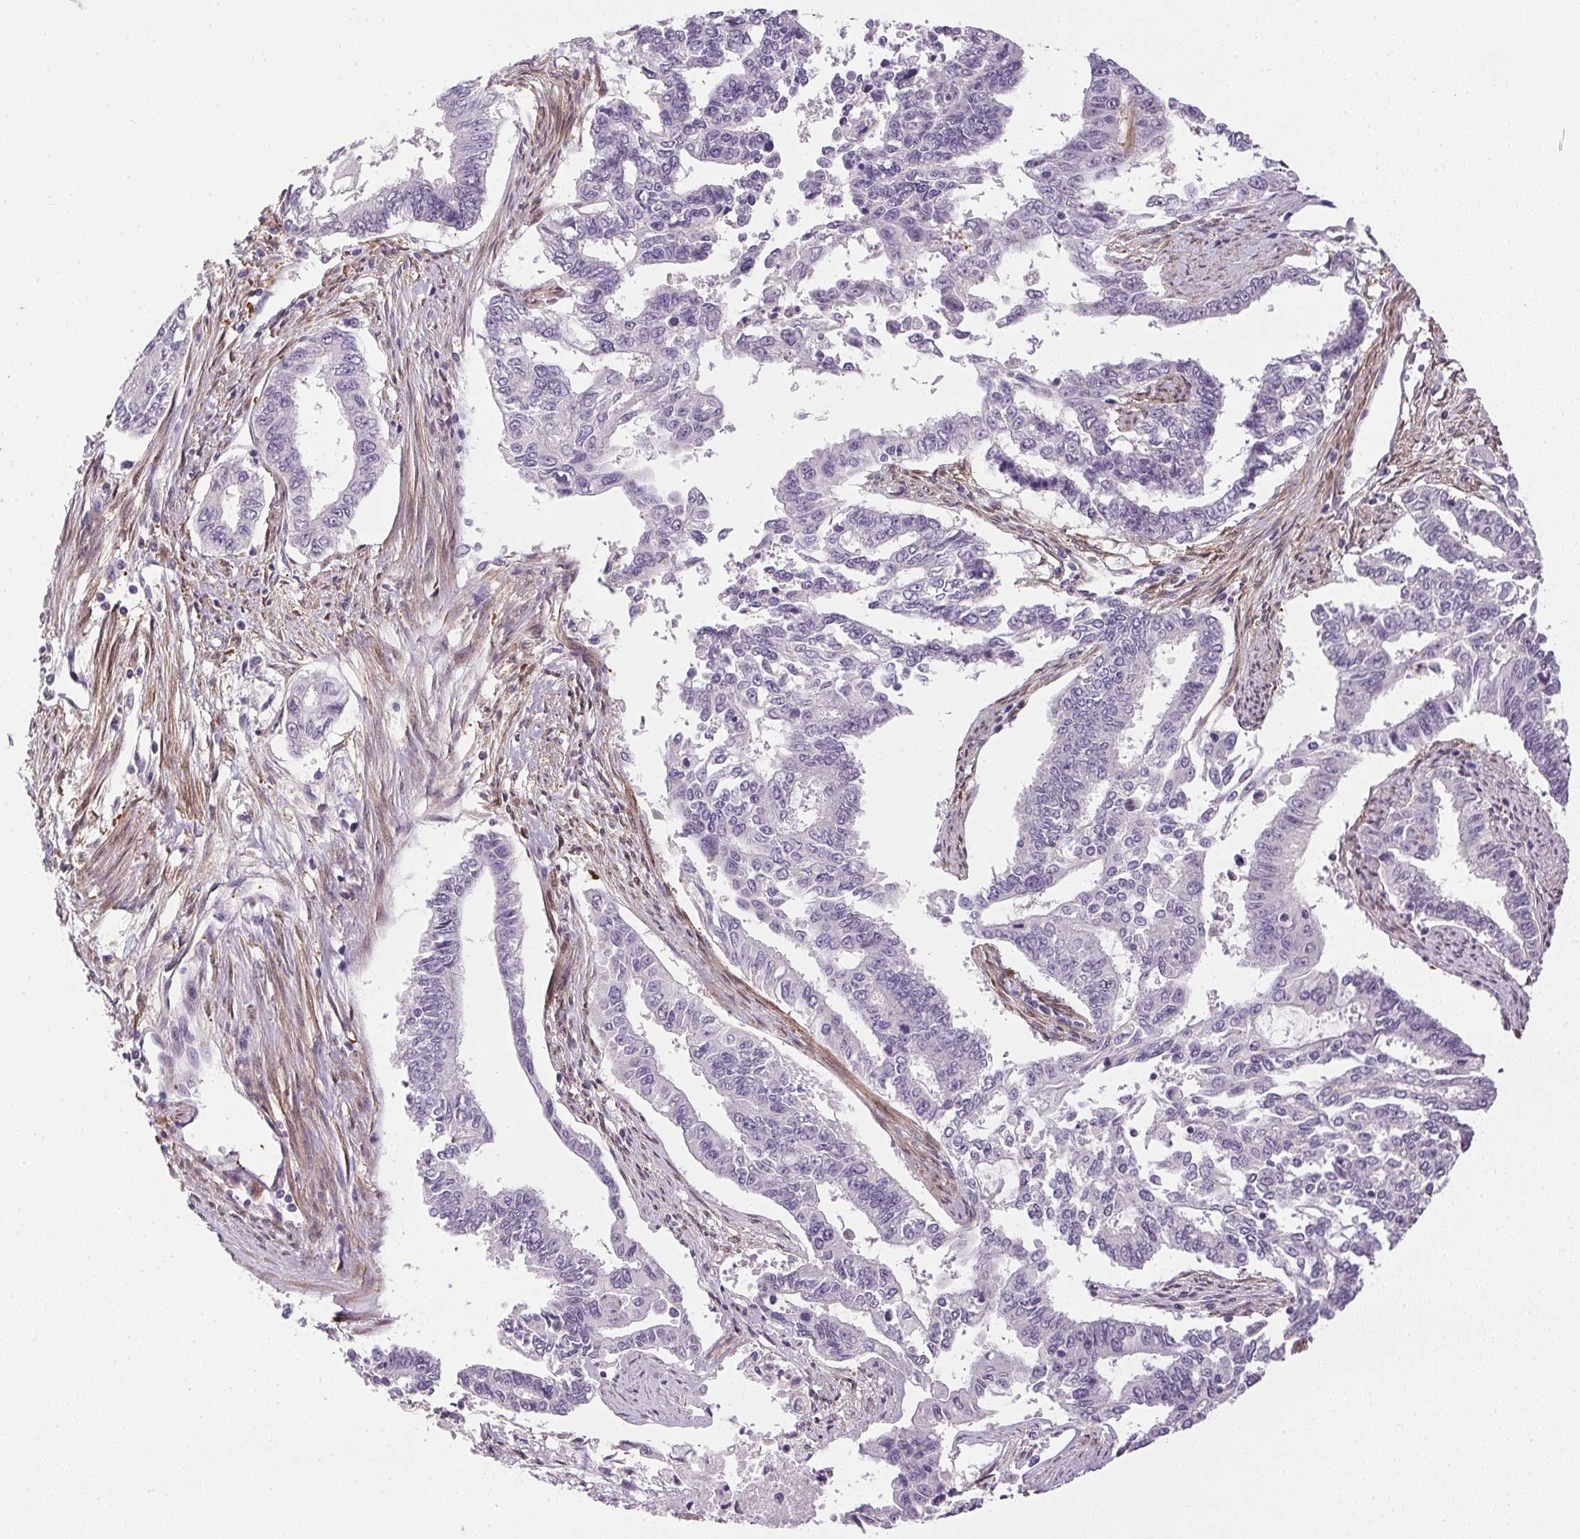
{"staining": {"intensity": "negative", "quantity": "none", "location": "none"}, "tissue": "endometrial cancer", "cell_type": "Tumor cells", "image_type": "cancer", "snomed": [{"axis": "morphology", "description": "Adenocarcinoma, NOS"}, {"axis": "topography", "description": "Uterus"}], "caption": "This photomicrograph is of endometrial cancer stained with IHC to label a protein in brown with the nuclei are counter-stained blue. There is no positivity in tumor cells. (DAB (3,3'-diaminobenzidine) immunohistochemistry (IHC), high magnification).", "gene": "PRL", "patient": {"sex": "female", "age": 59}}